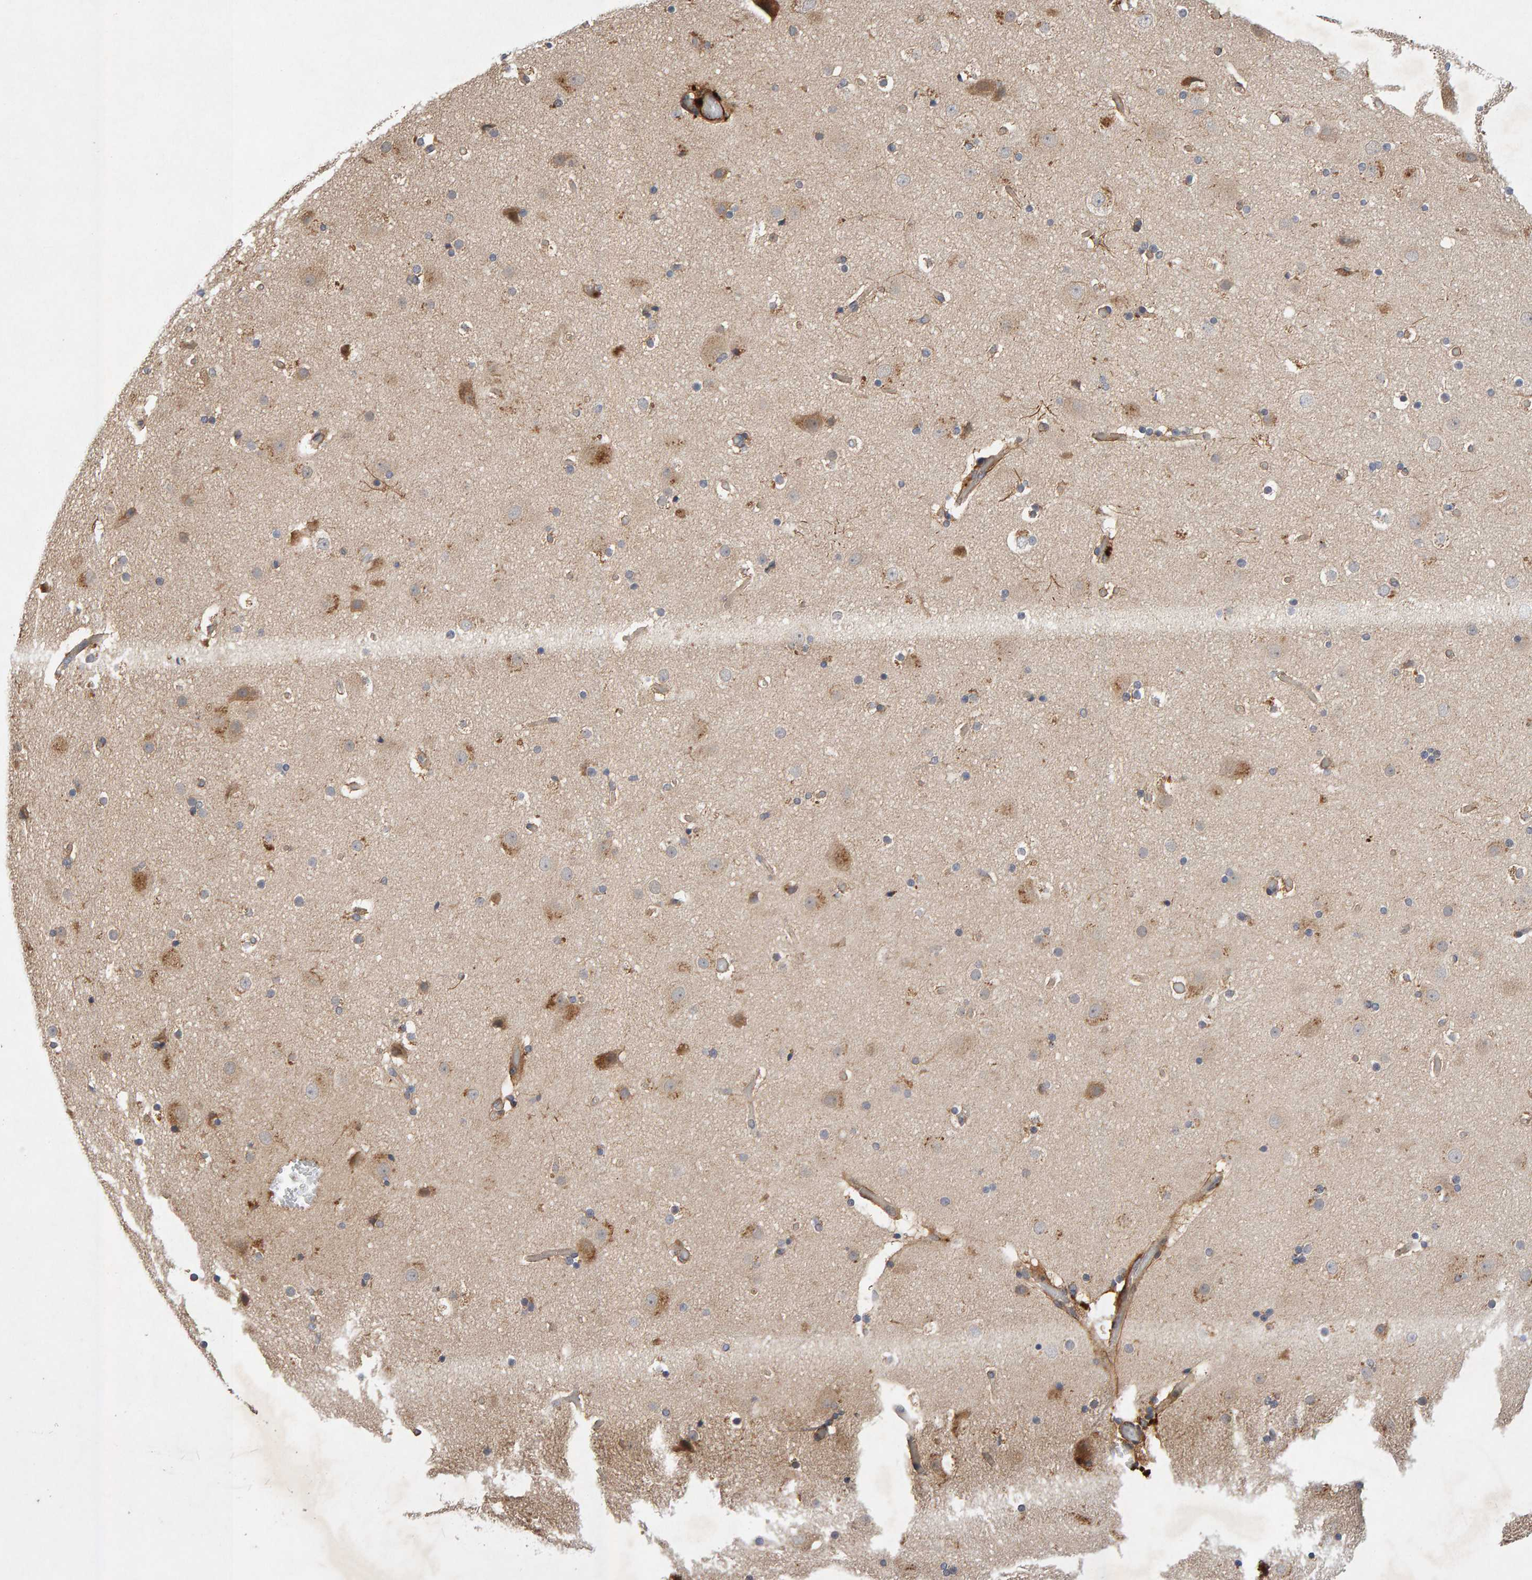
{"staining": {"intensity": "strong", "quantity": ">75%", "location": "cytoplasmic/membranous"}, "tissue": "cerebral cortex", "cell_type": "Endothelial cells", "image_type": "normal", "snomed": [{"axis": "morphology", "description": "Normal tissue, NOS"}, {"axis": "topography", "description": "Cerebral cortex"}], "caption": "The image shows staining of normal cerebral cortex, revealing strong cytoplasmic/membranous protein positivity (brown color) within endothelial cells.", "gene": "RNF19A", "patient": {"sex": "male", "age": 57}}